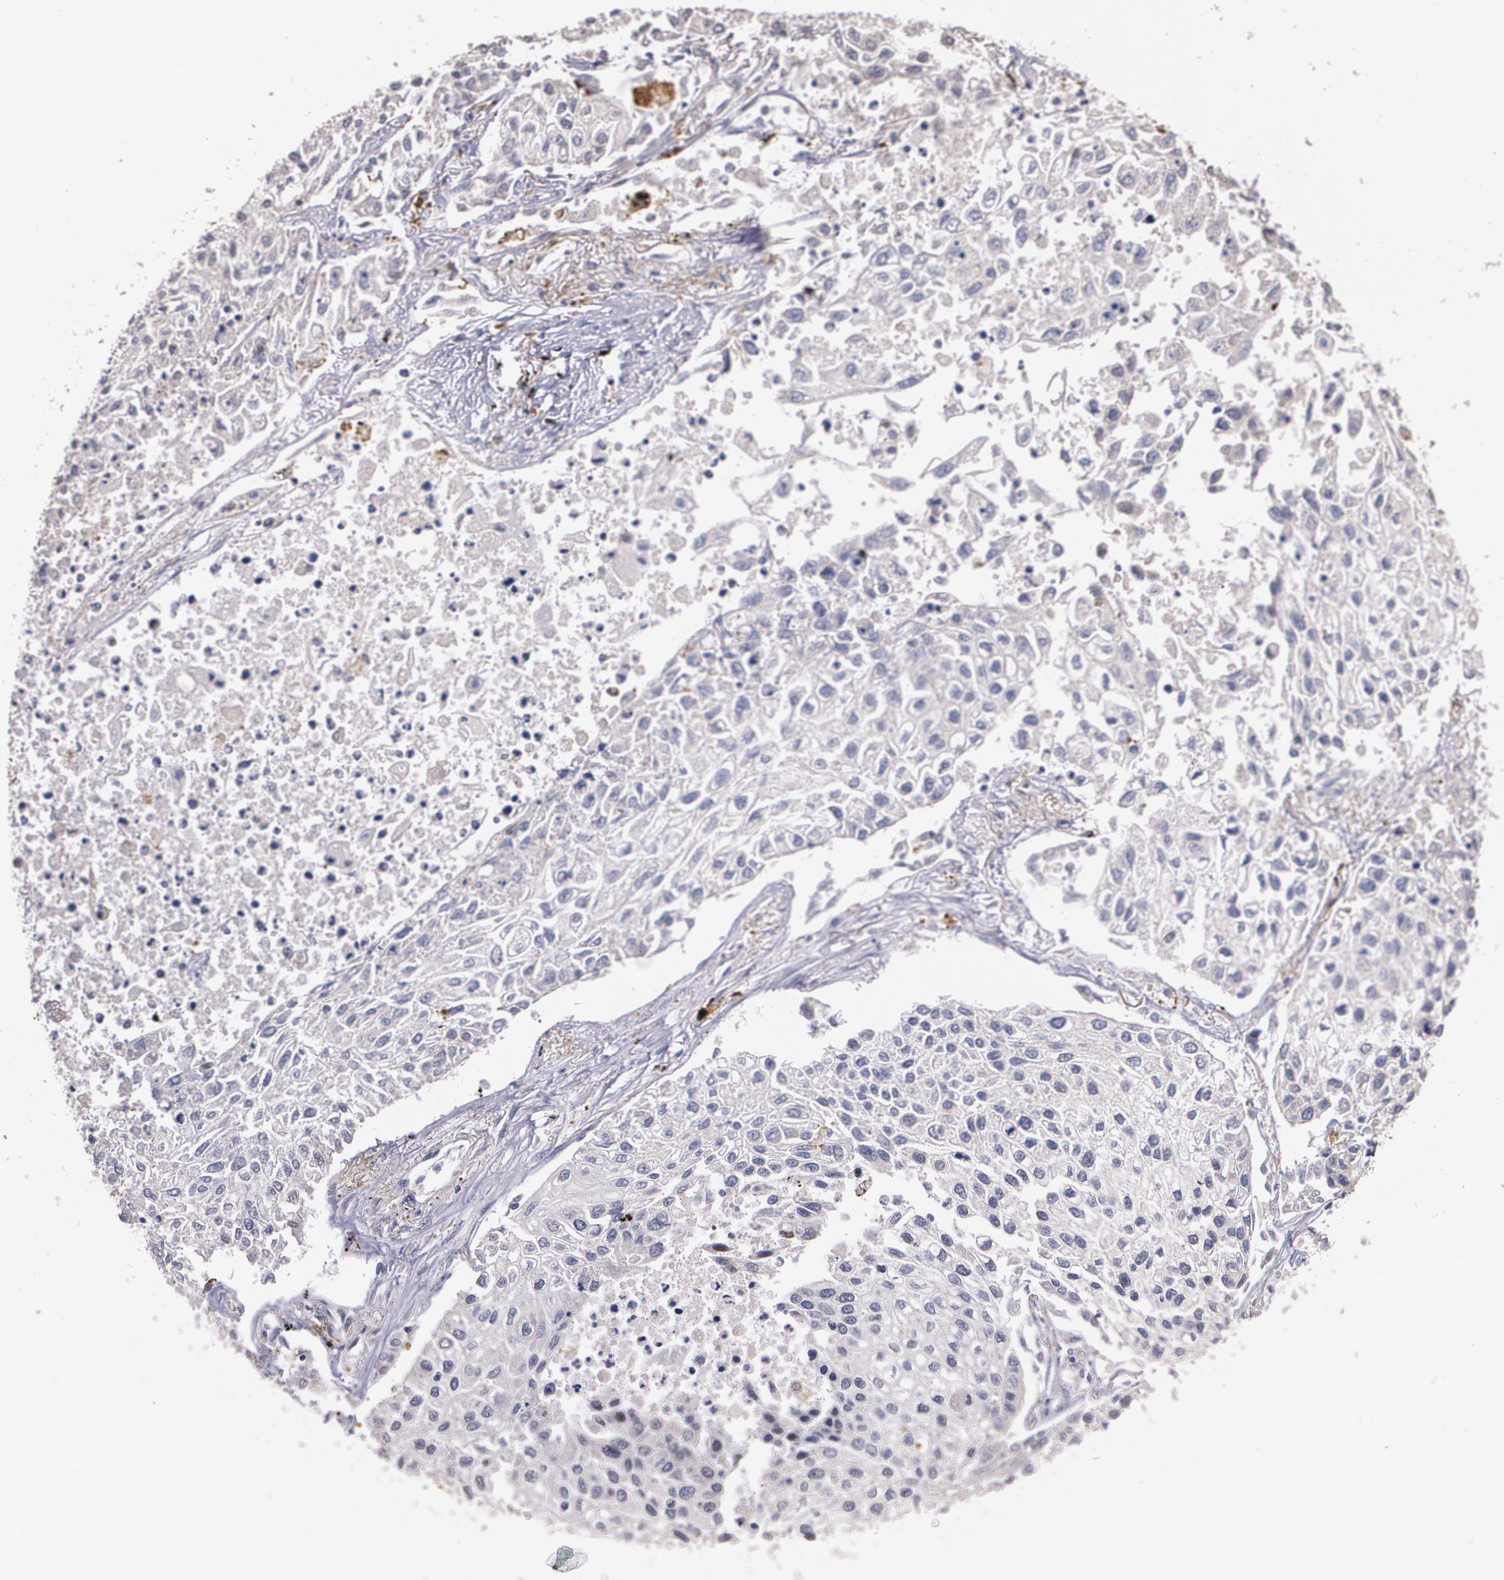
{"staining": {"intensity": "weak", "quantity": "<25%", "location": "cytoplasmic/membranous"}, "tissue": "lung cancer", "cell_type": "Tumor cells", "image_type": "cancer", "snomed": [{"axis": "morphology", "description": "Squamous cell carcinoma, NOS"}, {"axis": "topography", "description": "Lung"}], "caption": "The micrograph demonstrates no staining of tumor cells in lung cancer.", "gene": "AMBP", "patient": {"sex": "male", "age": 75}}